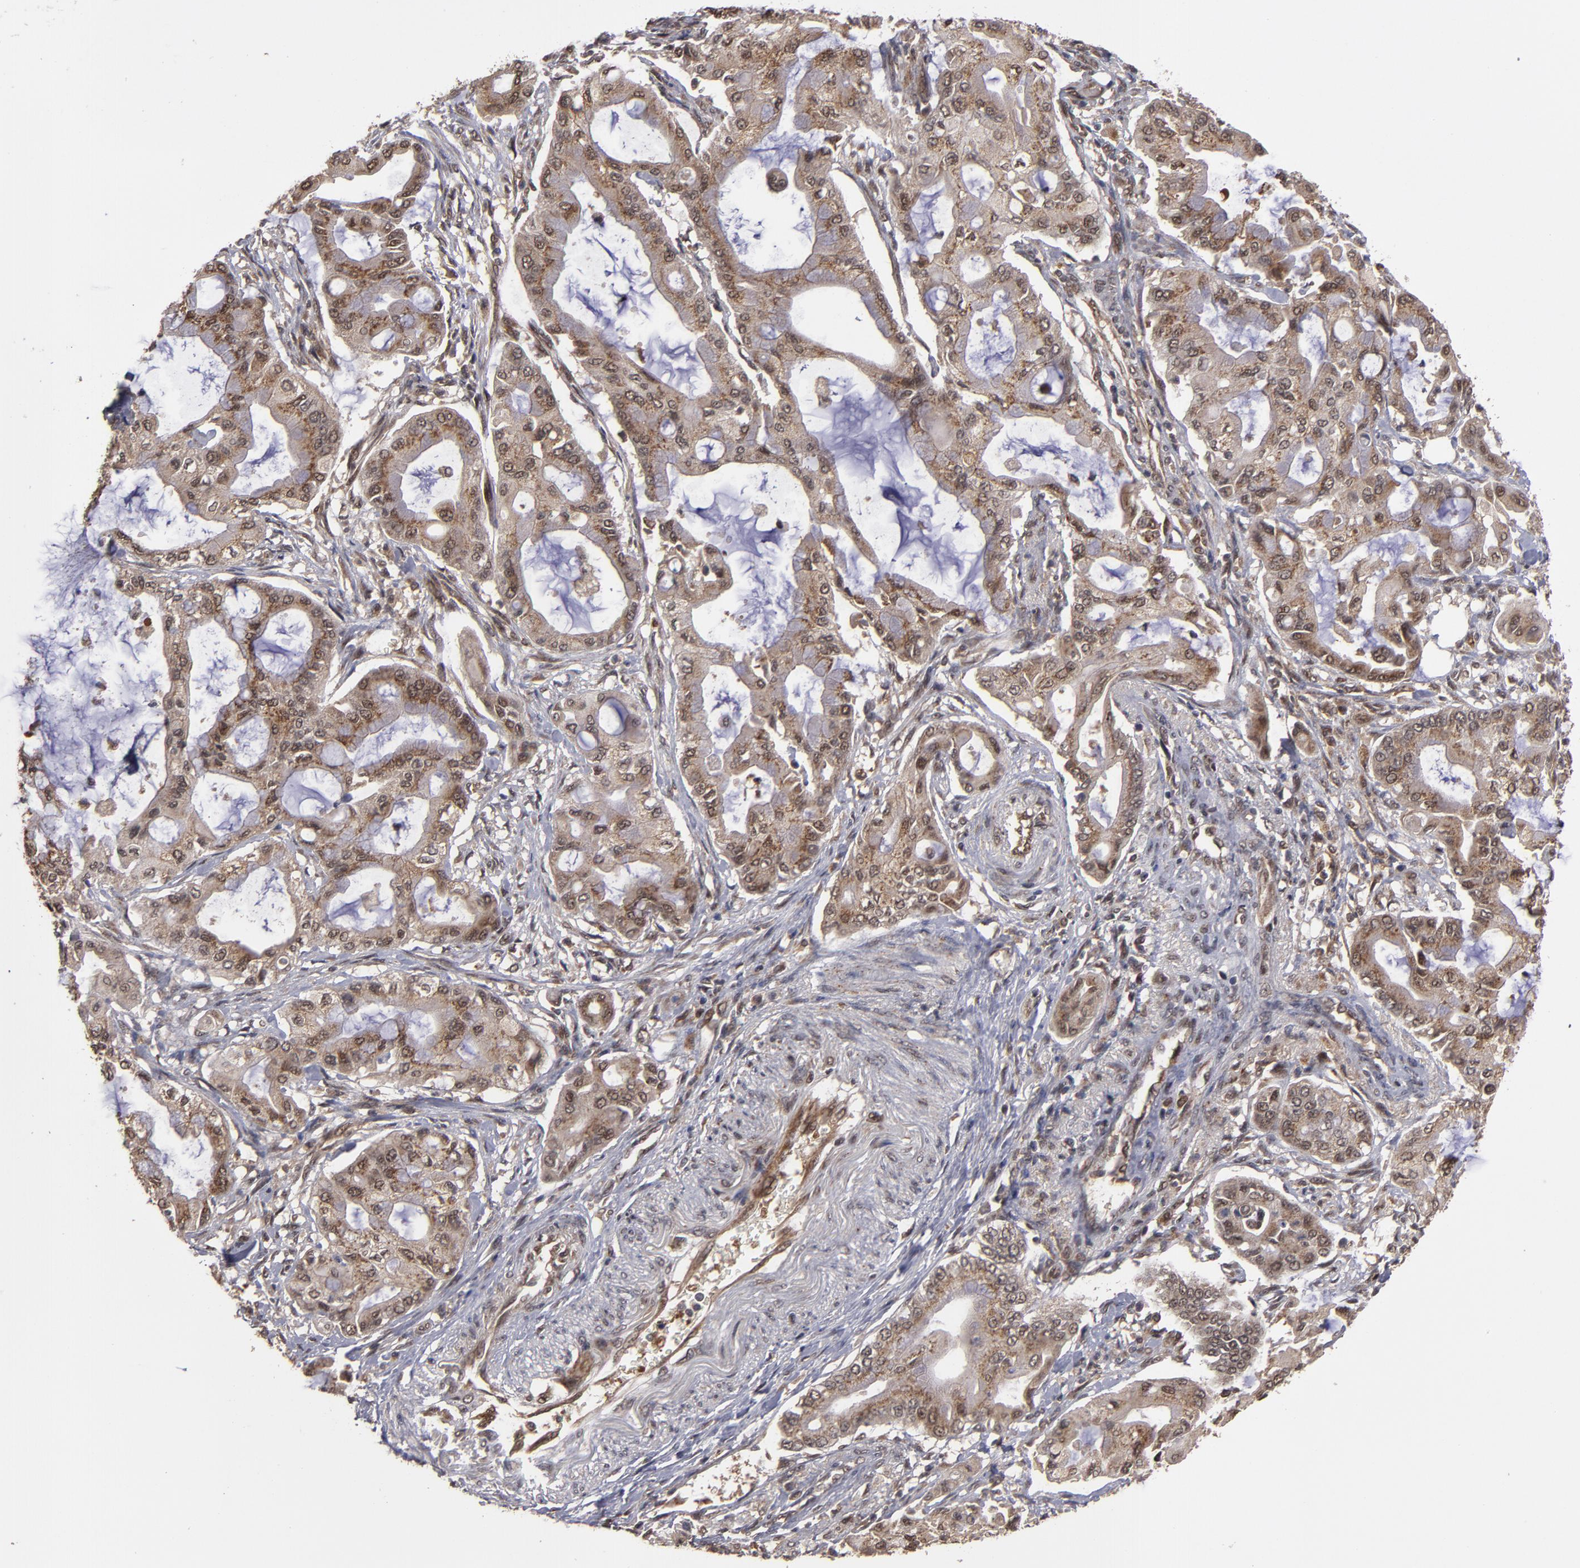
{"staining": {"intensity": "moderate", "quantity": ">75%", "location": "cytoplasmic/membranous,nuclear"}, "tissue": "pancreatic cancer", "cell_type": "Tumor cells", "image_type": "cancer", "snomed": [{"axis": "morphology", "description": "Adenocarcinoma, NOS"}, {"axis": "morphology", "description": "Adenocarcinoma, metastatic, NOS"}, {"axis": "topography", "description": "Lymph node"}, {"axis": "topography", "description": "Pancreas"}, {"axis": "topography", "description": "Duodenum"}], "caption": "IHC staining of metastatic adenocarcinoma (pancreatic), which displays medium levels of moderate cytoplasmic/membranous and nuclear positivity in about >75% of tumor cells indicating moderate cytoplasmic/membranous and nuclear protein positivity. The staining was performed using DAB (3,3'-diaminobenzidine) (brown) for protein detection and nuclei were counterstained in hematoxylin (blue).", "gene": "CUL5", "patient": {"sex": "female", "age": 64}}